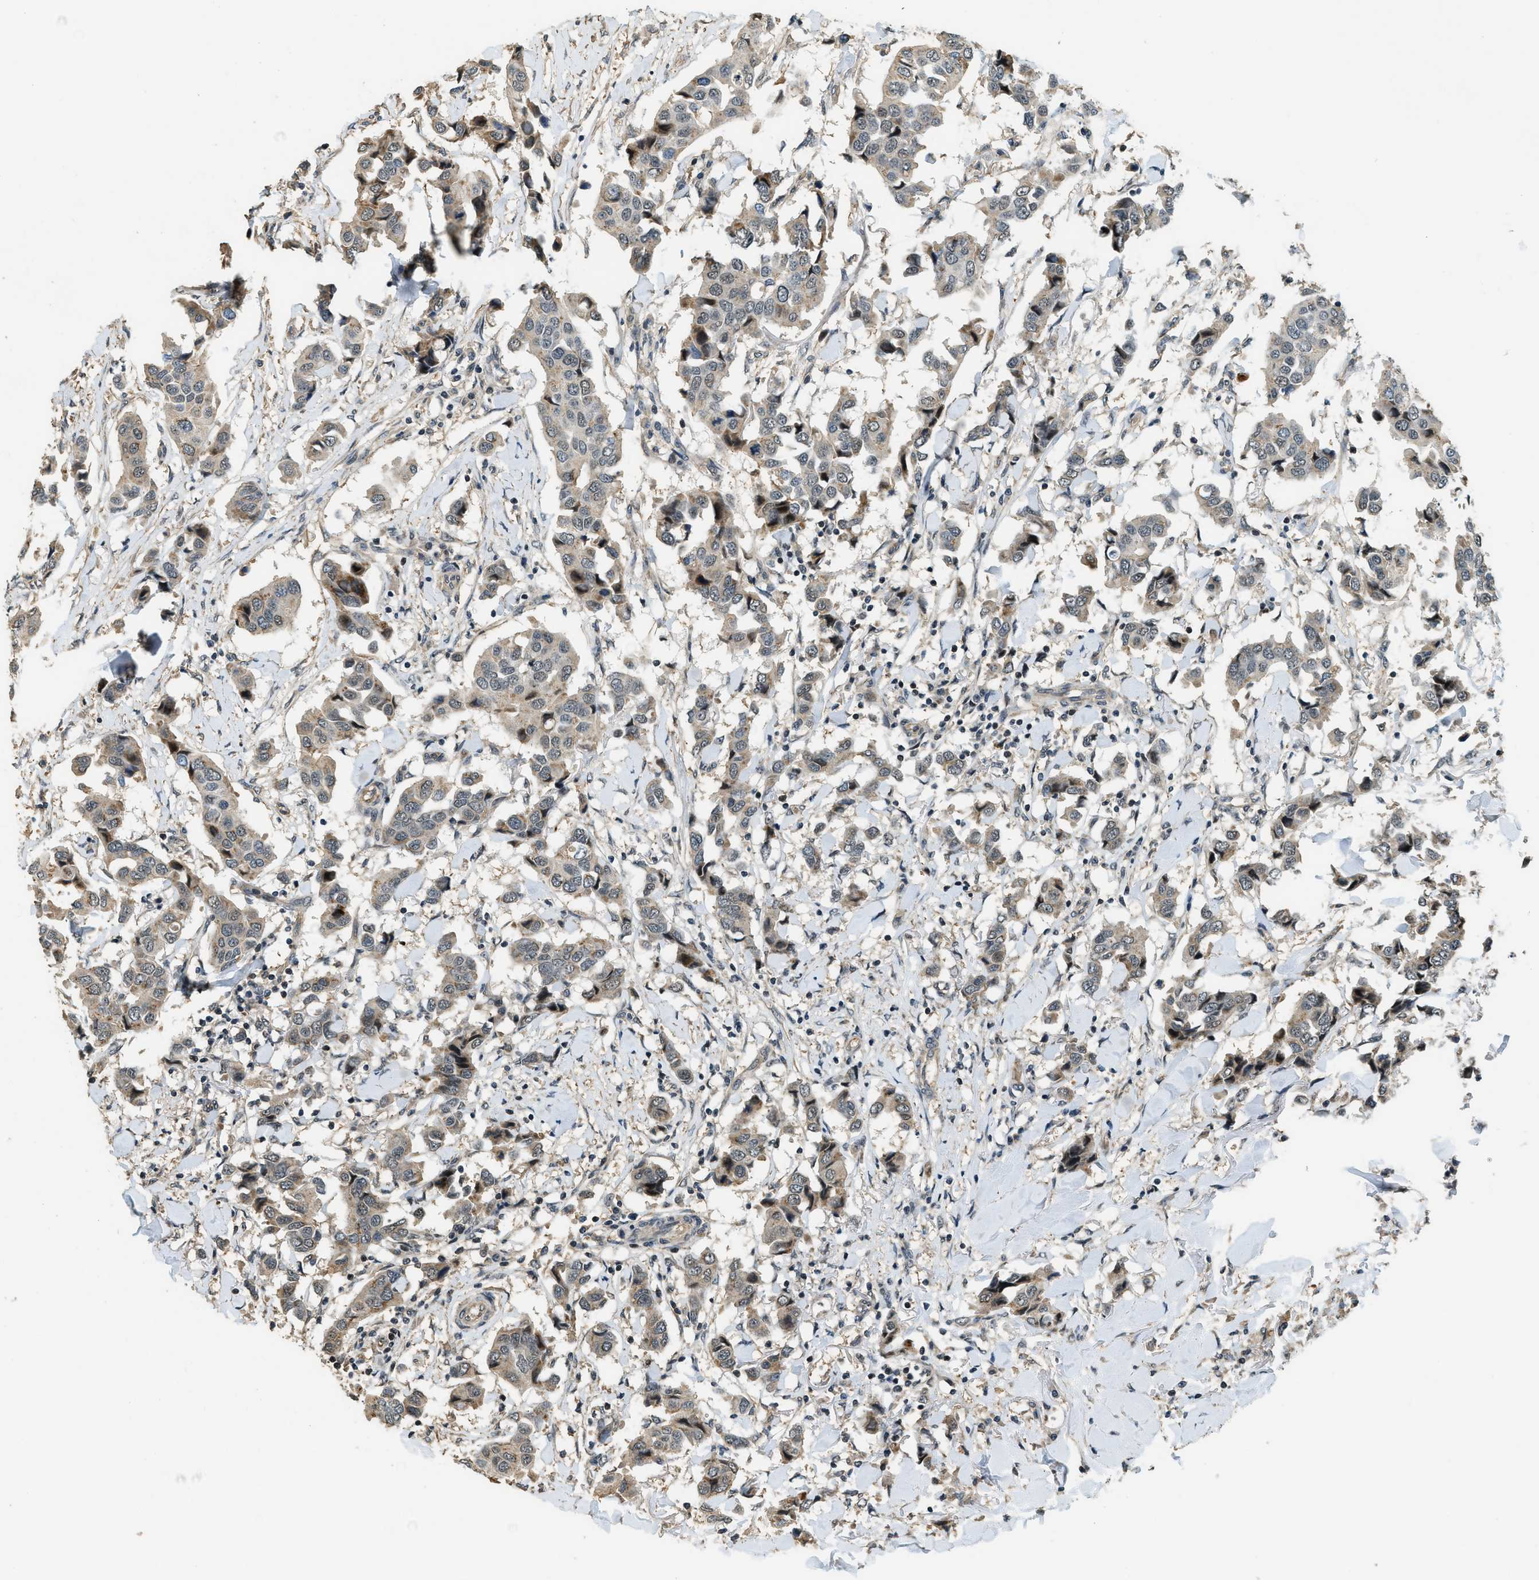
{"staining": {"intensity": "weak", "quantity": ">75%", "location": "cytoplasmic/membranous"}, "tissue": "breast cancer", "cell_type": "Tumor cells", "image_type": "cancer", "snomed": [{"axis": "morphology", "description": "Duct carcinoma"}, {"axis": "topography", "description": "Breast"}], "caption": "Breast cancer was stained to show a protein in brown. There is low levels of weak cytoplasmic/membranous positivity in about >75% of tumor cells.", "gene": "MED21", "patient": {"sex": "female", "age": 80}}